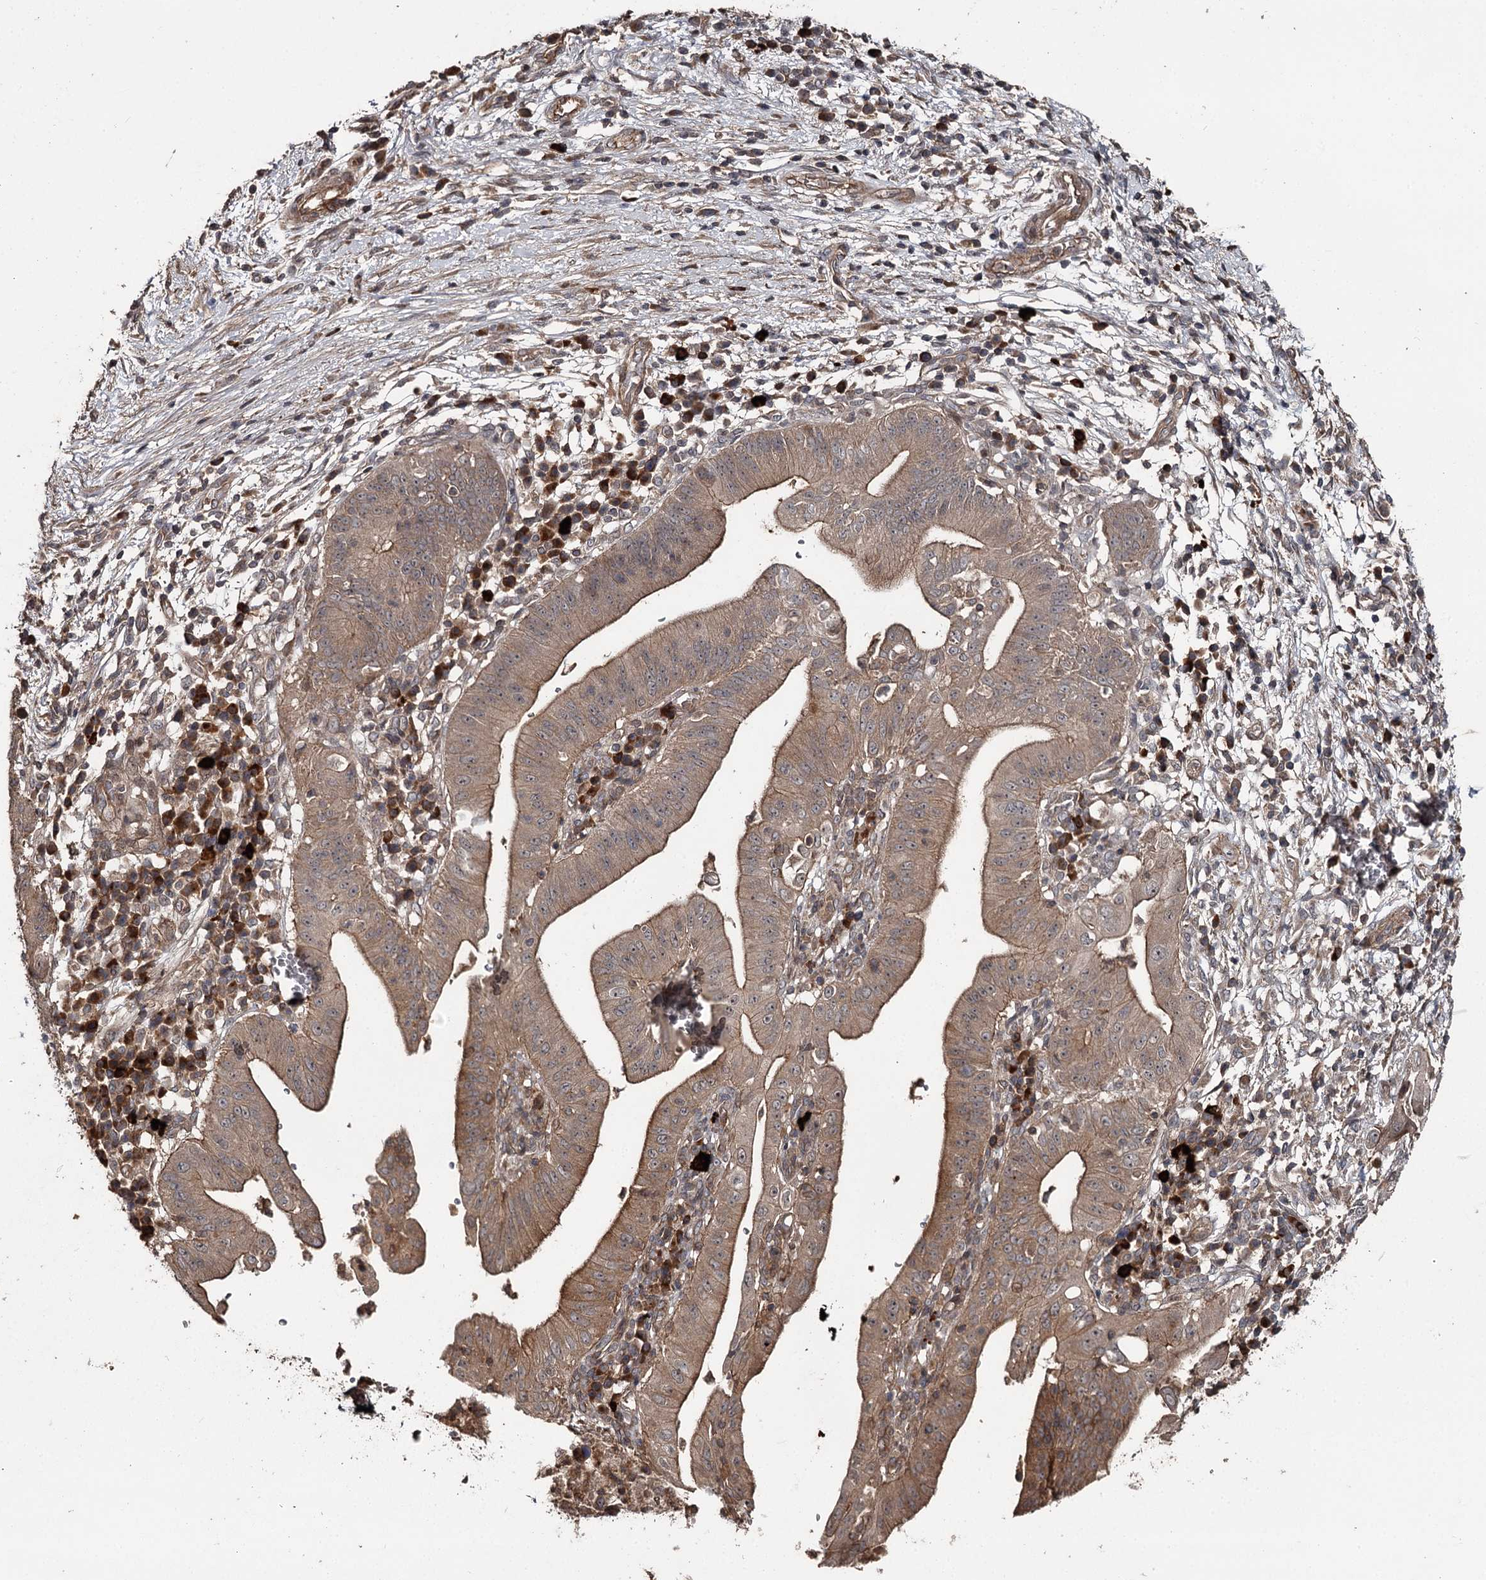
{"staining": {"intensity": "moderate", "quantity": ">75%", "location": "cytoplasmic/membranous"}, "tissue": "pancreatic cancer", "cell_type": "Tumor cells", "image_type": "cancer", "snomed": [{"axis": "morphology", "description": "Adenocarcinoma, NOS"}, {"axis": "topography", "description": "Pancreas"}], "caption": "Protein expression analysis of human adenocarcinoma (pancreatic) reveals moderate cytoplasmic/membranous positivity in about >75% of tumor cells.", "gene": "RAB21", "patient": {"sex": "male", "age": 68}}